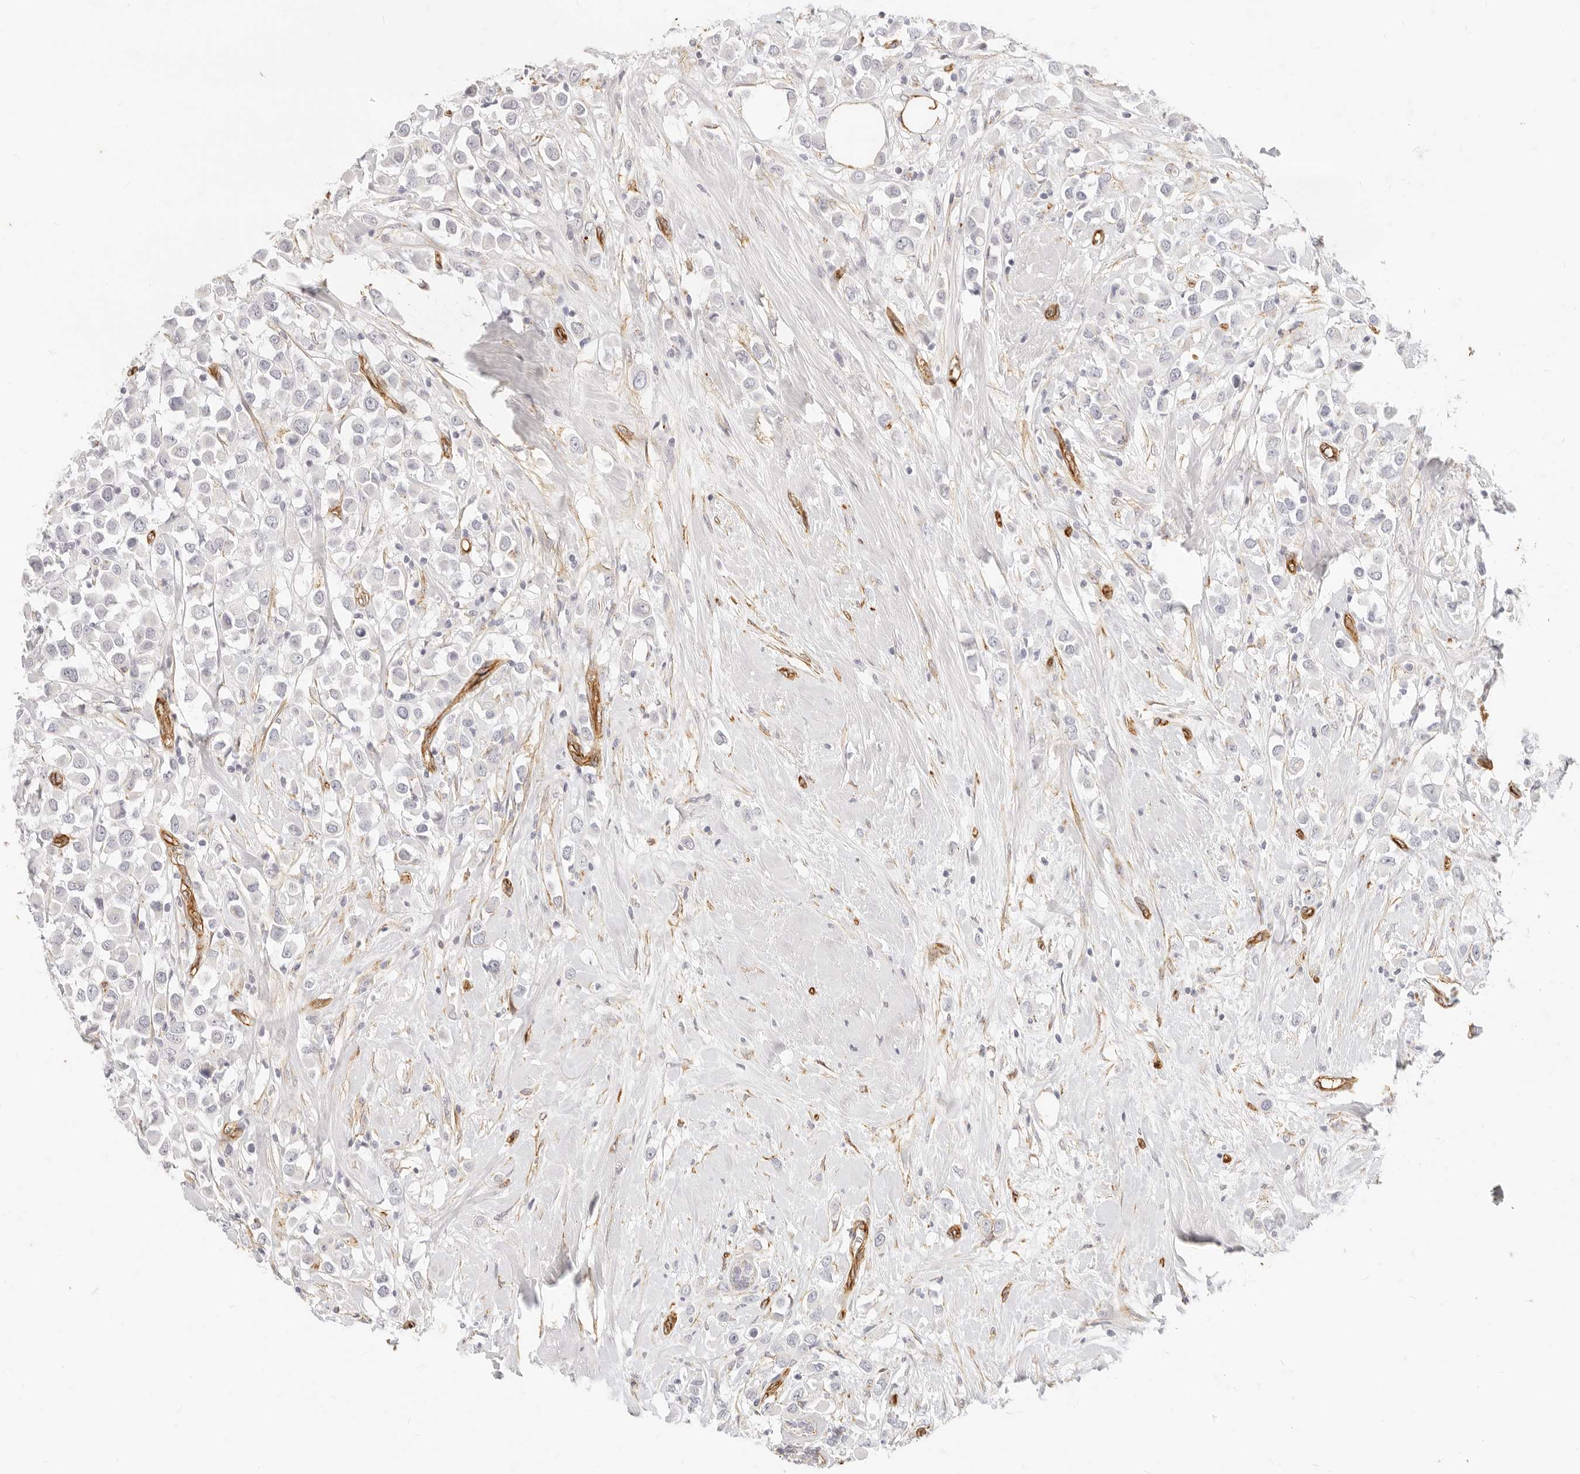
{"staining": {"intensity": "negative", "quantity": "none", "location": "none"}, "tissue": "breast cancer", "cell_type": "Tumor cells", "image_type": "cancer", "snomed": [{"axis": "morphology", "description": "Duct carcinoma"}, {"axis": "topography", "description": "Breast"}], "caption": "DAB immunohistochemical staining of infiltrating ductal carcinoma (breast) reveals no significant positivity in tumor cells.", "gene": "NUS1", "patient": {"sex": "female", "age": 61}}